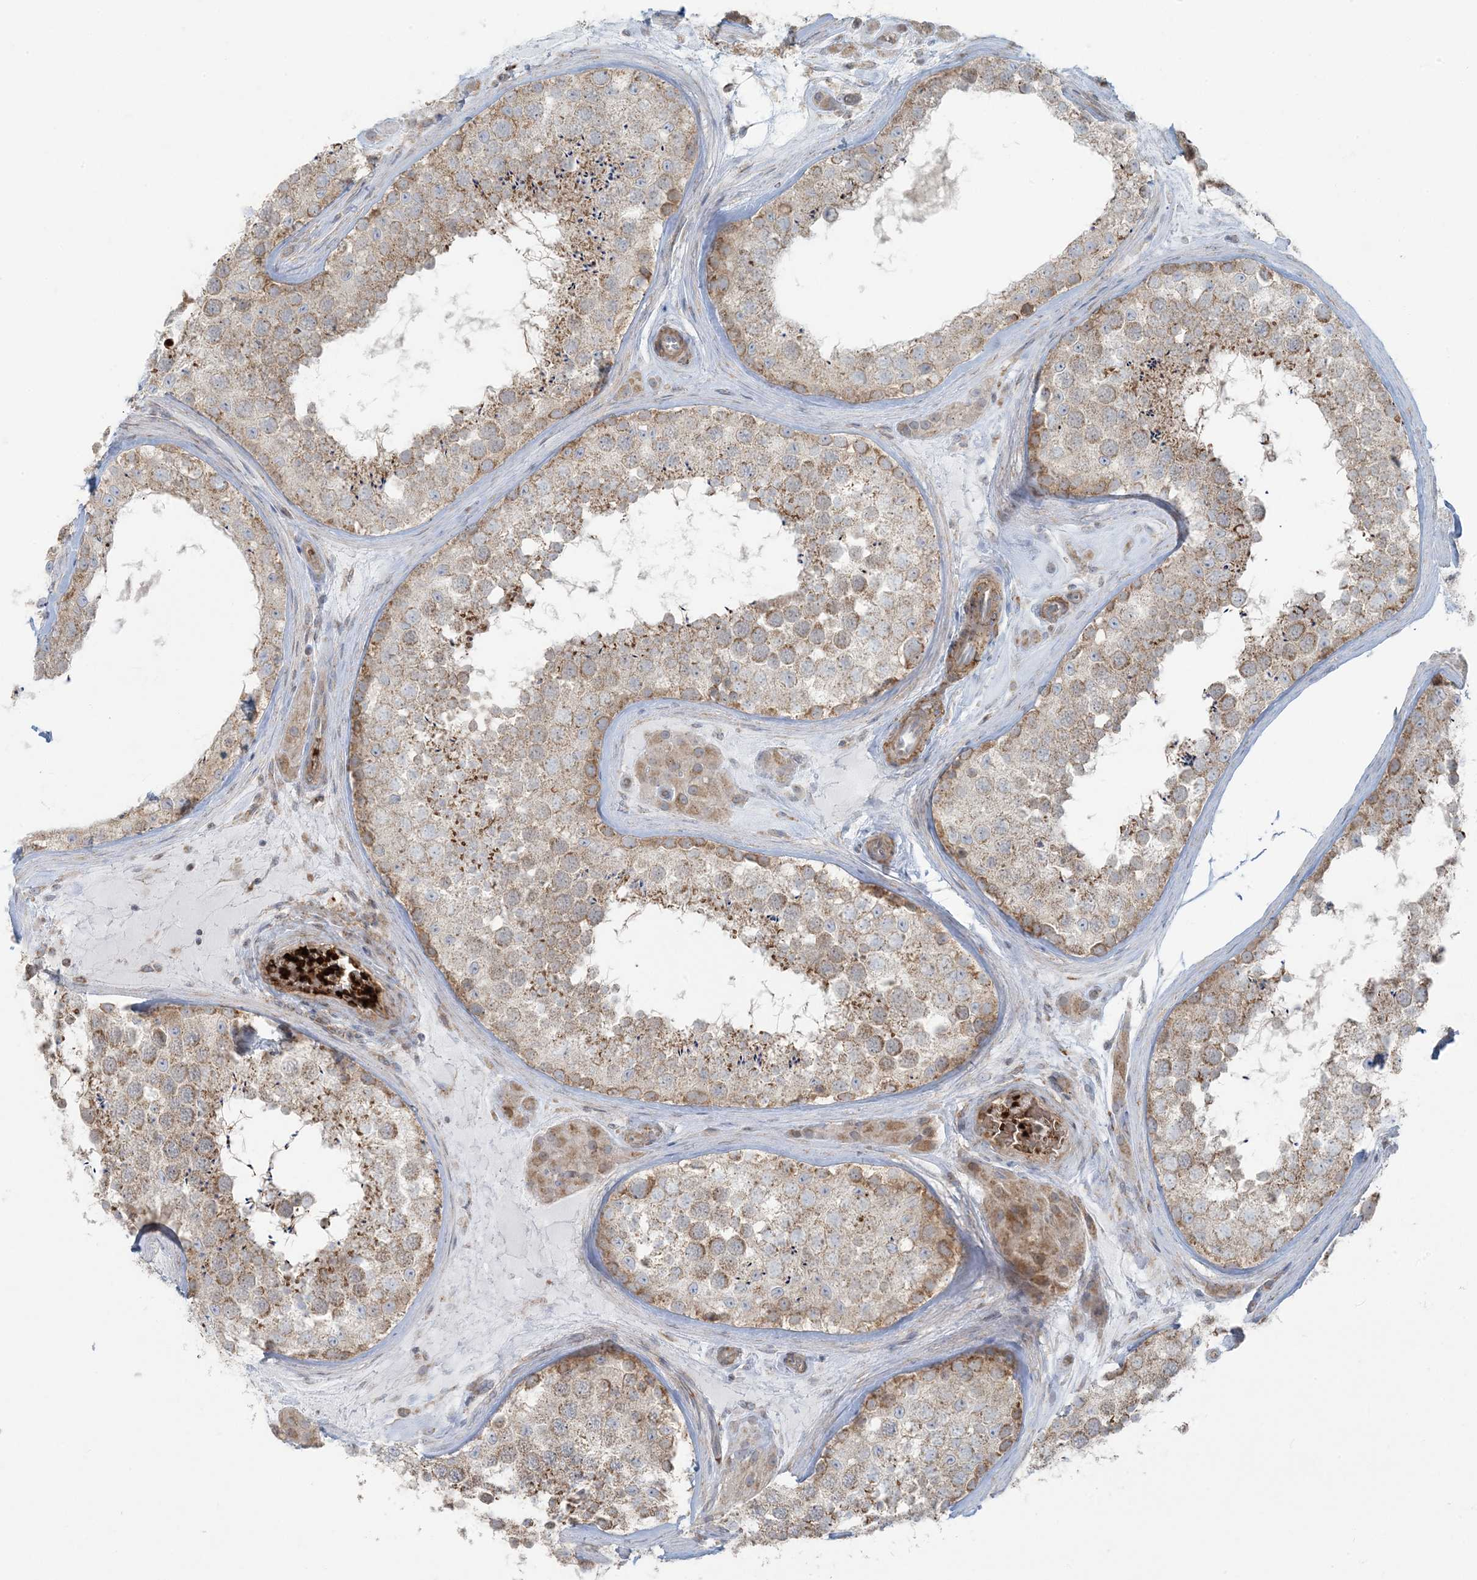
{"staining": {"intensity": "moderate", "quantity": ">75%", "location": "cytoplasmic/membranous"}, "tissue": "testis", "cell_type": "Cells in seminiferous ducts", "image_type": "normal", "snomed": [{"axis": "morphology", "description": "Normal tissue, NOS"}, {"axis": "topography", "description": "Testis"}], "caption": "Normal testis reveals moderate cytoplasmic/membranous staining in about >75% of cells in seminiferous ducts Ihc stains the protein in brown and the nuclei are stained blue..", "gene": "PIK3R4", "patient": {"sex": "male", "age": 46}}